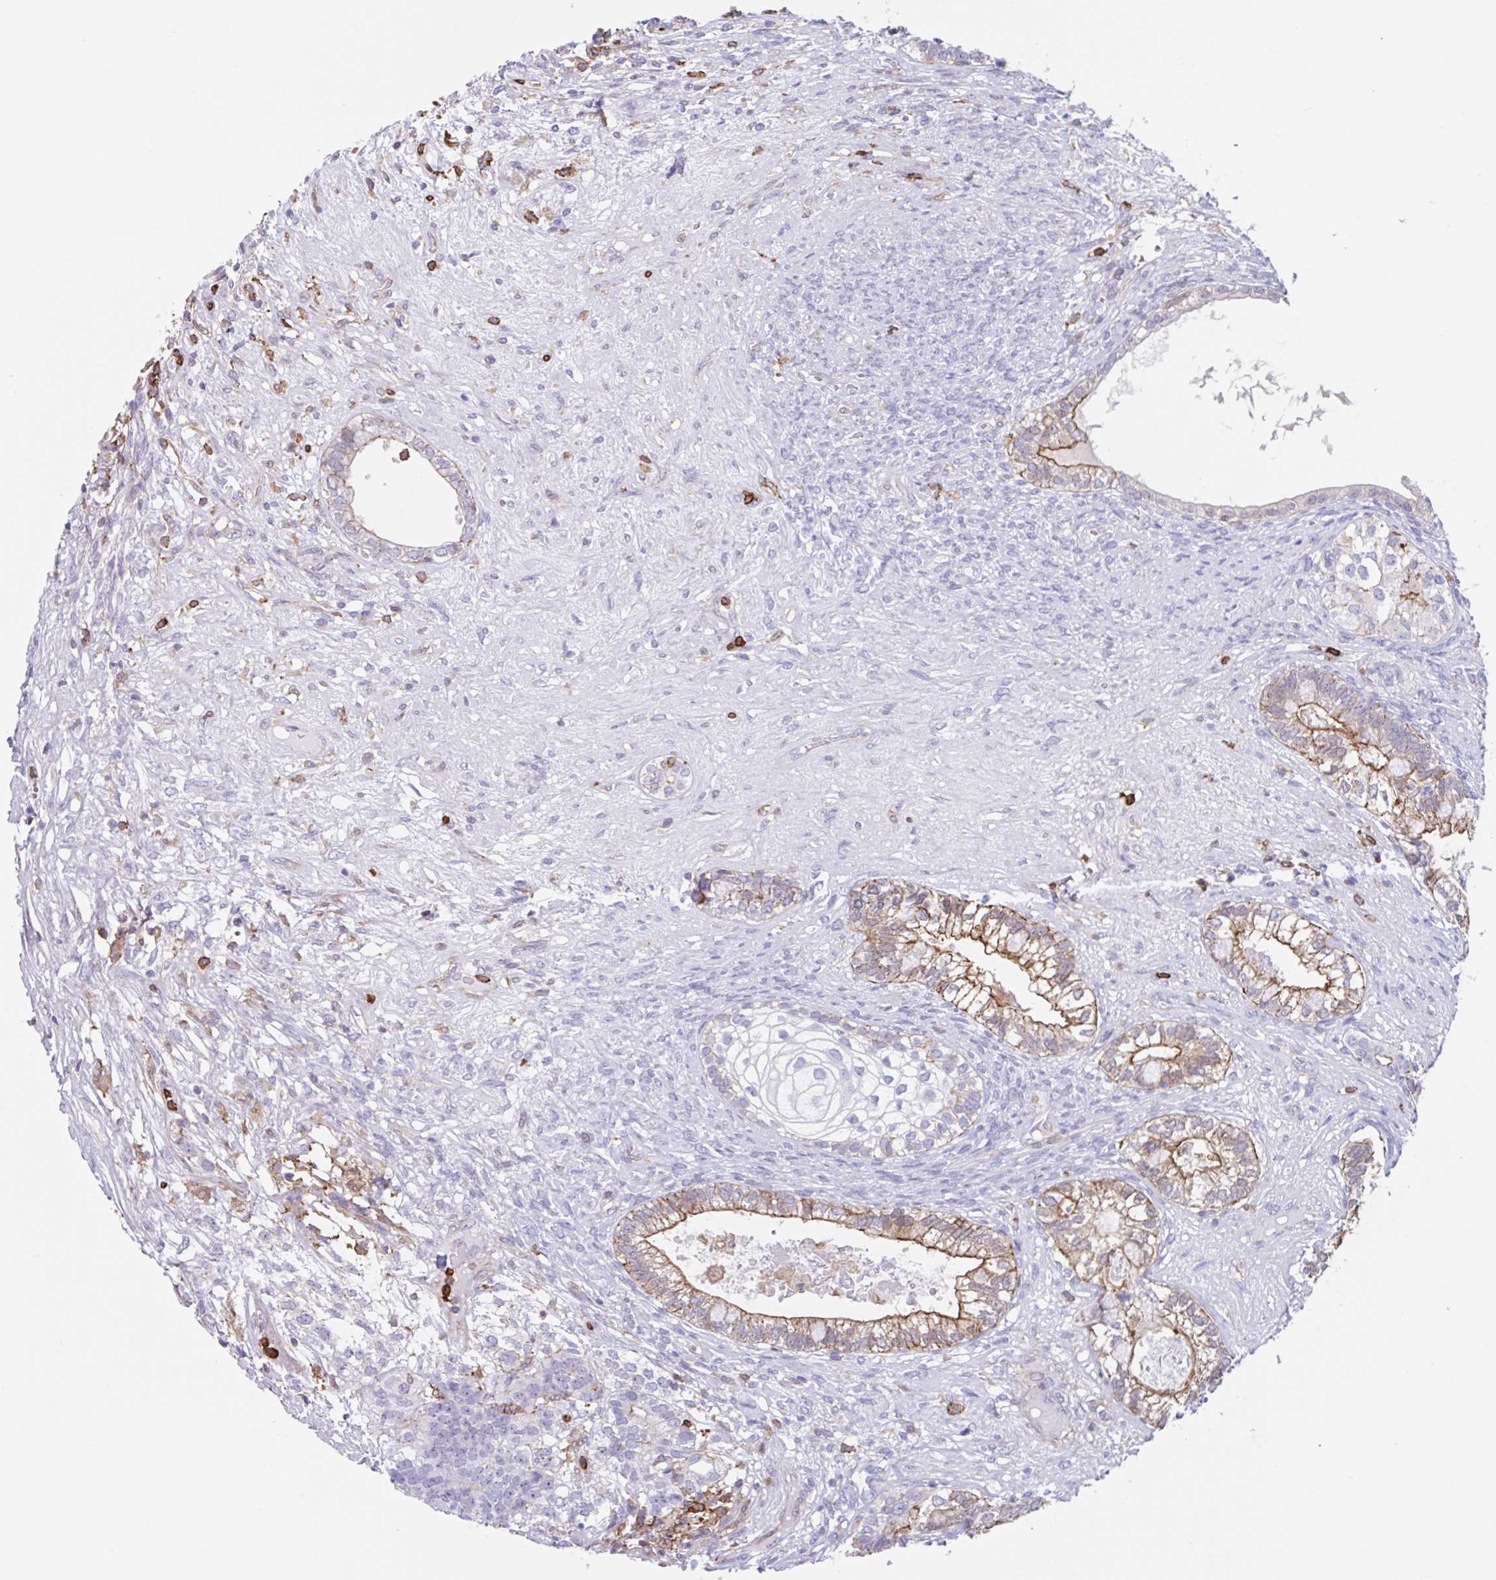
{"staining": {"intensity": "moderate", "quantity": "25%-75%", "location": "cytoplasmic/membranous"}, "tissue": "testis cancer", "cell_type": "Tumor cells", "image_type": "cancer", "snomed": [{"axis": "morphology", "description": "Seminoma, NOS"}, {"axis": "morphology", "description": "Carcinoma, Embryonal, NOS"}, {"axis": "topography", "description": "Testis"}], "caption": "Protein staining shows moderate cytoplasmic/membranous positivity in approximately 25%-75% of tumor cells in testis cancer. Ihc stains the protein of interest in brown and the nuclei are stained blue.", "gene": "EFHD1", "patient": {"sex": "male", "age": 41}}